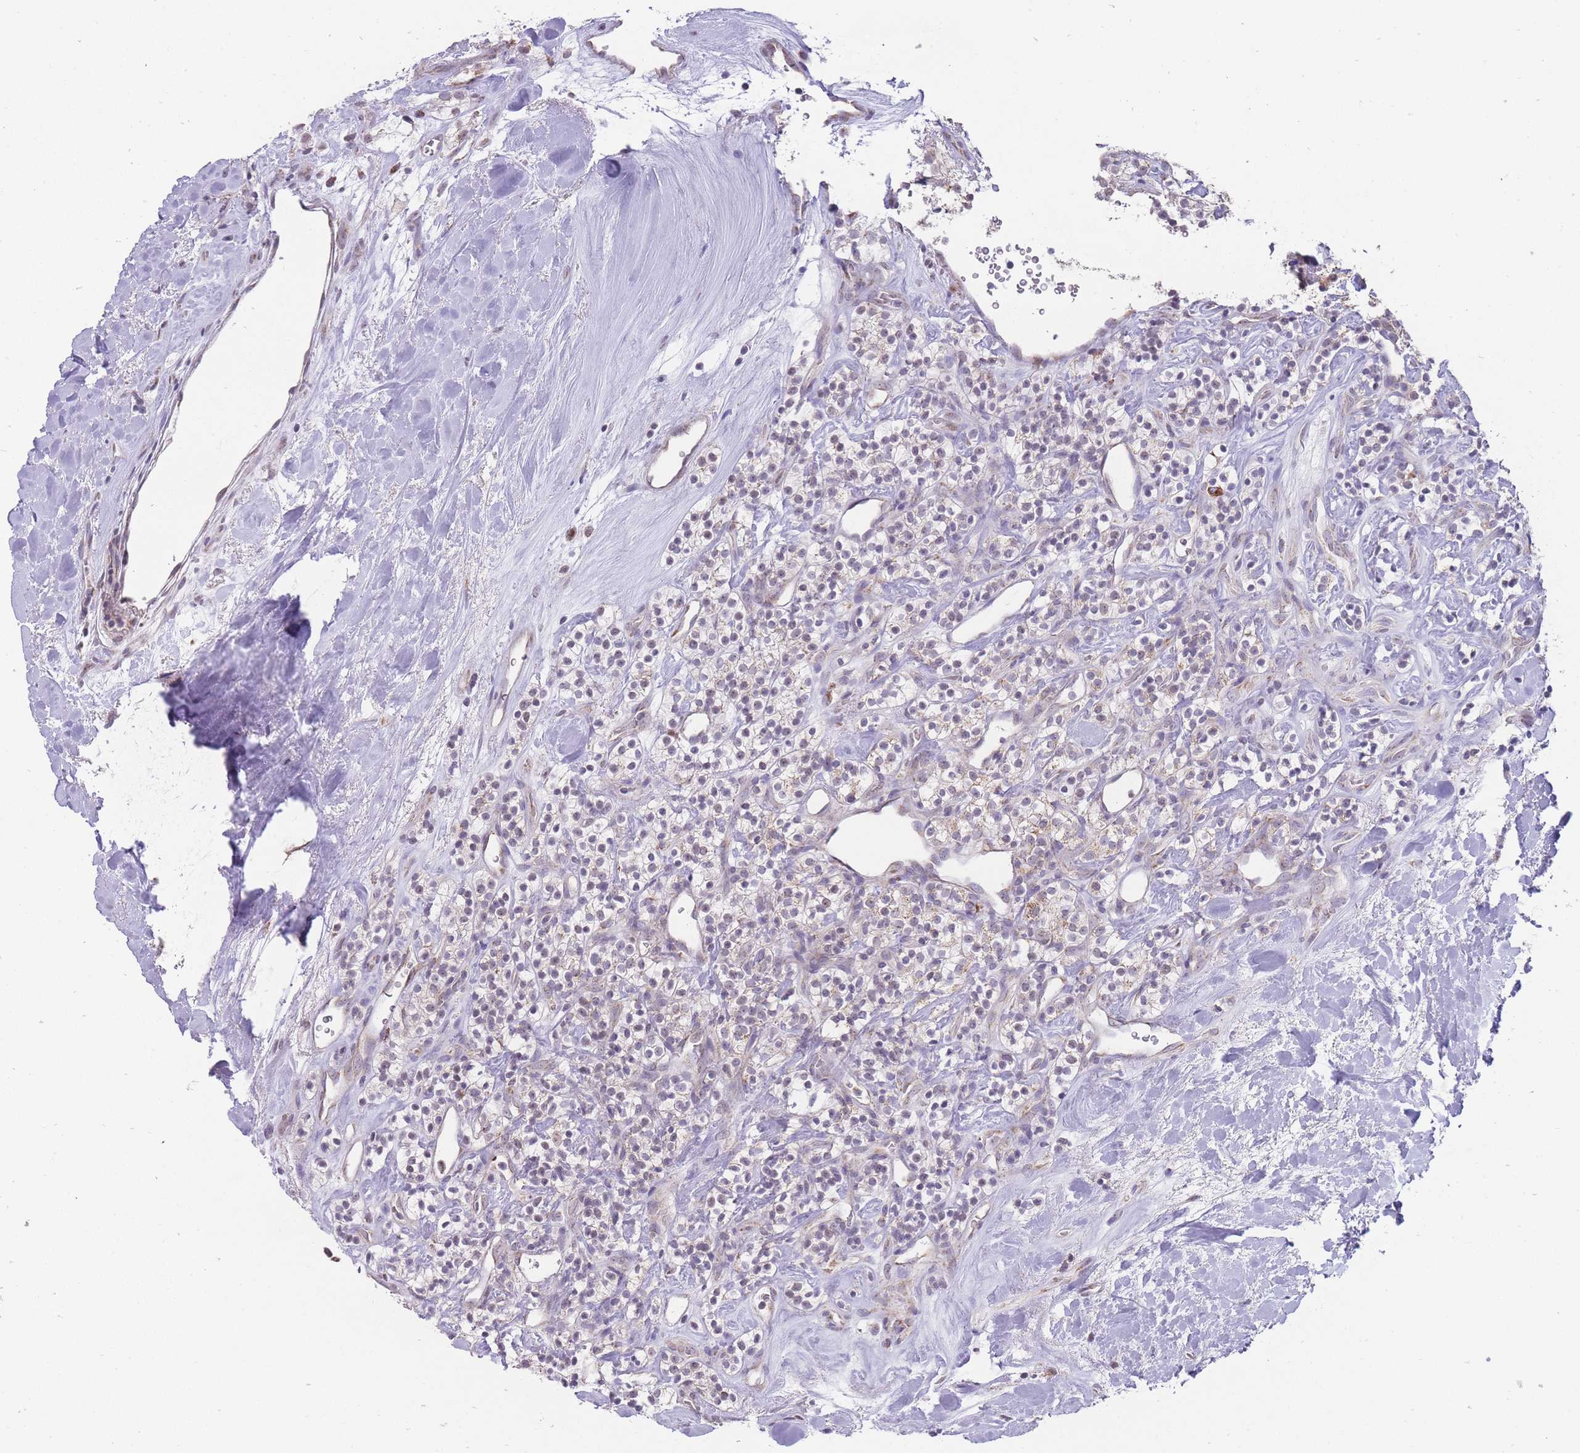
{"staining": {"intensity": "negative", "quantity": "none", "location": "none"}, "tissue": "renal cancer", "cell_type": "Tumor cells", "image_type": "cancer", "snomed": [{"axis": "morphology", "description": "Adenocarcinoma, NOS"}, {"axis": "topography", "description": "Kidney"}], "caption": "Protein analysis of adenocarcinoma (renal) shows no significant expression in tumor cells.", "gene": "NELL1", "patient": {"sex": "male", "age": 77}}